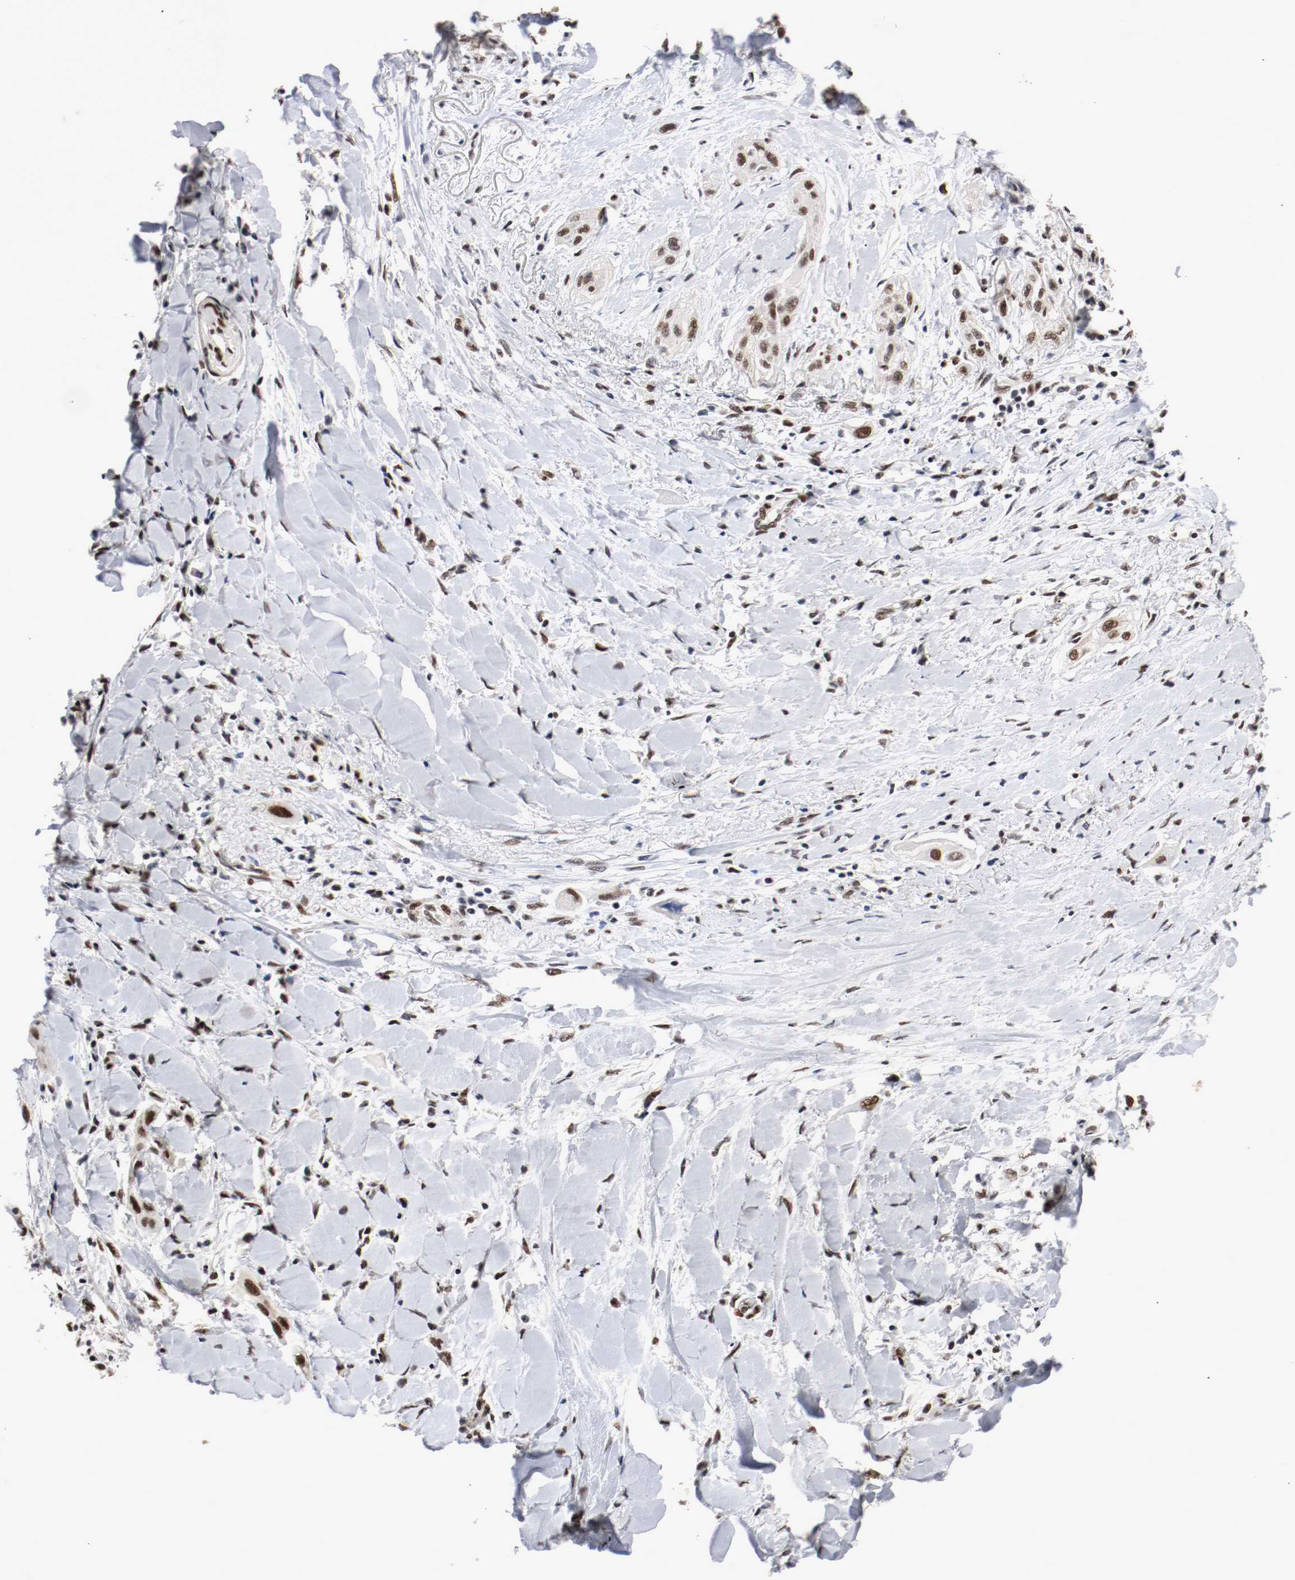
{"staining": {"intensity": "strong", "quantity": ">75%", "location": "nuclear"}, "tissue": "lung cancer", "cell_type": "Tumor cells", "image_type": "cancer", "snomed": [{"axis": "morphology", "description": "Squamous cell carcinoma, NOS"}, {"axis": "topography", "description": "Lung"}], "caption": "Immunohistochemistry staining of lung squamous cell carcinoma, which shows high levels of strong nuclear staining in about >75% of tumor cells indicating strong nuclear protein expression. The staining was performed using DAB (brown) for protein detection and nuclei were counterstained in hematoxylin (blue).", "gene": "MEF2D", "patient": {"sex": "female", "age": 47}}